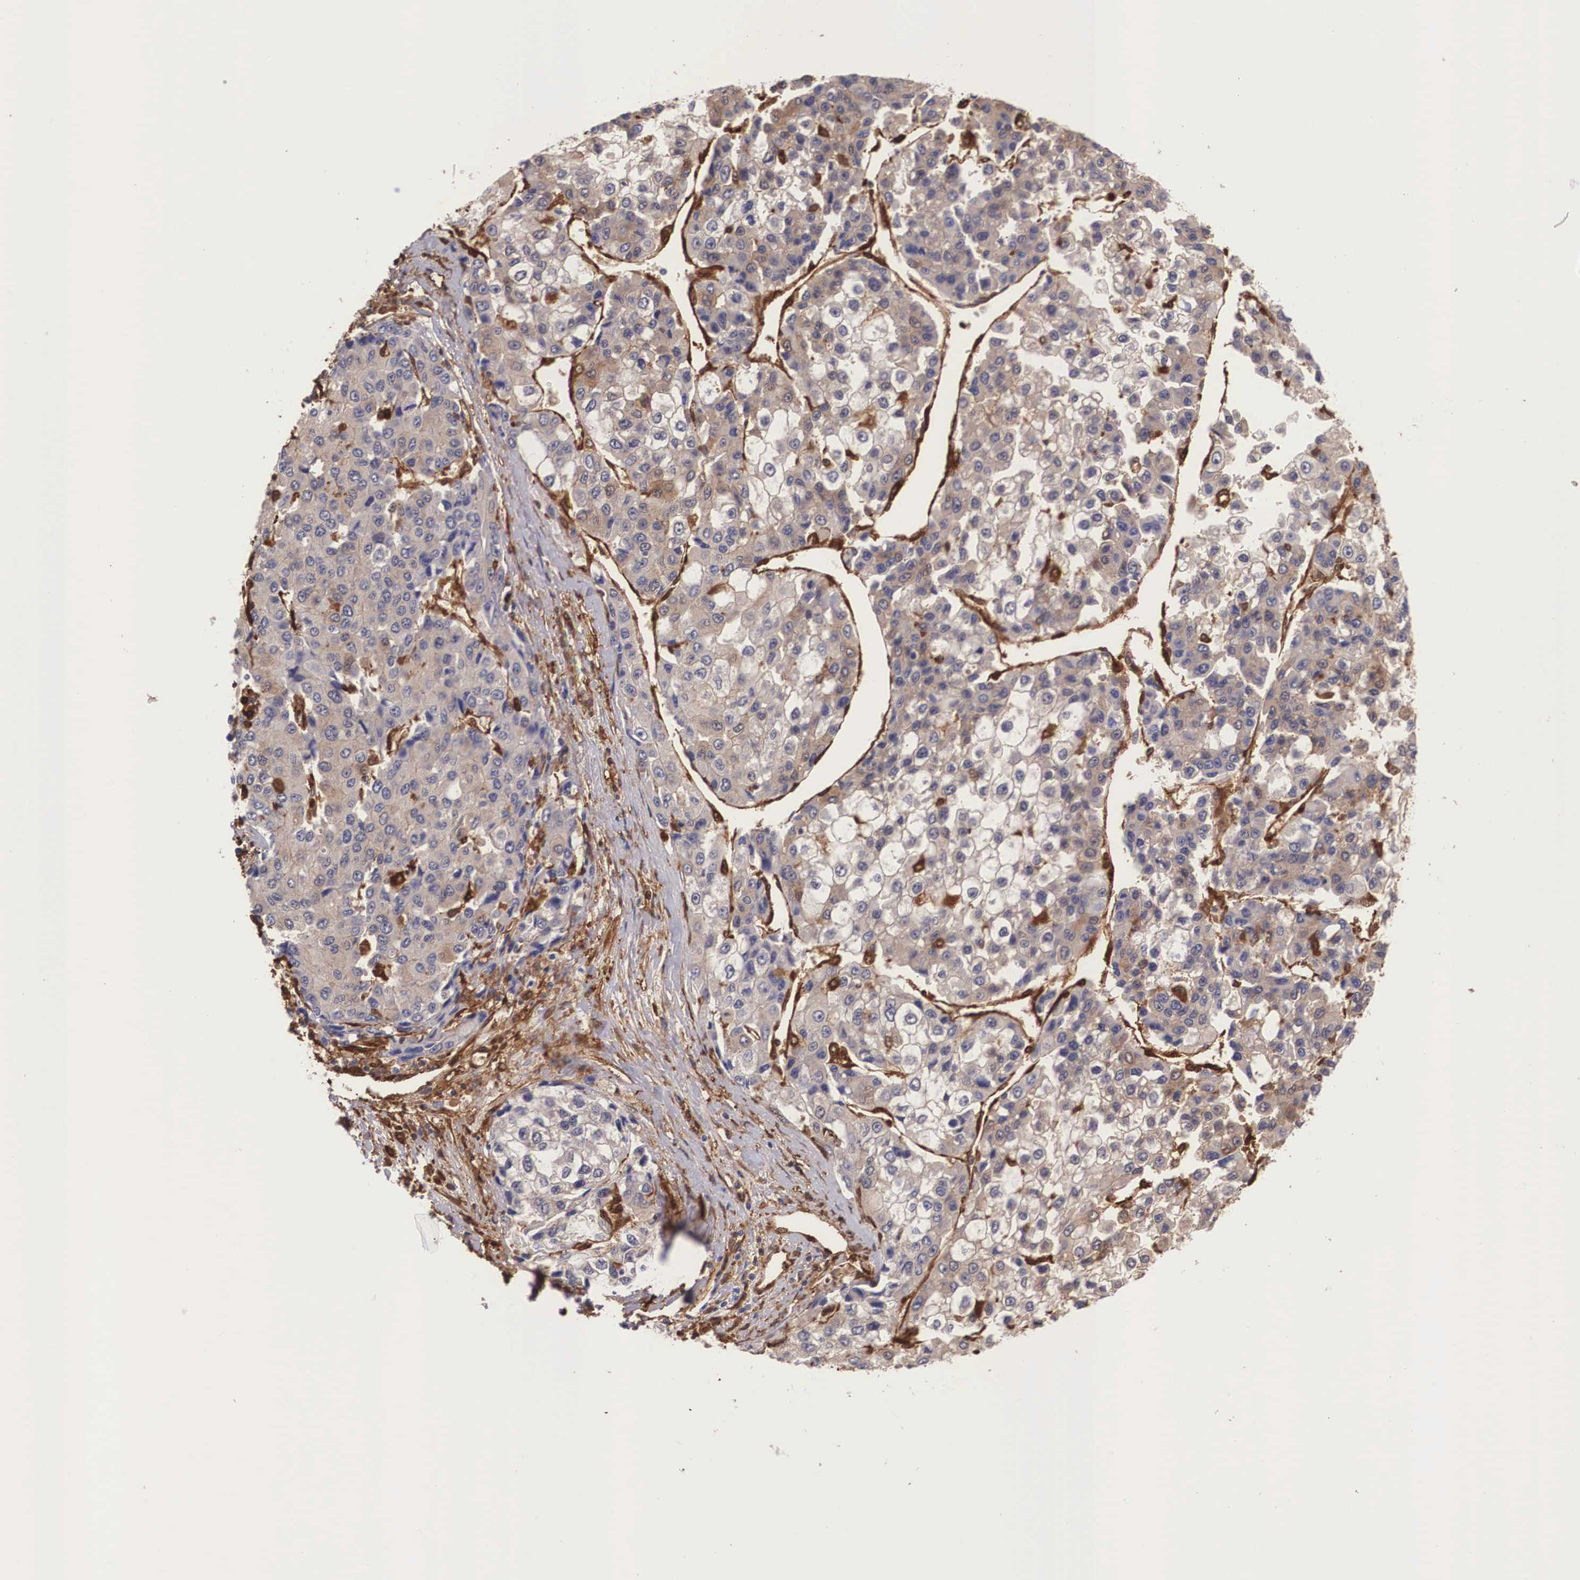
{"staining": {"intensity": "moderate", "quantity": ">75%", "location": "cytoplasmic/membranous"}, "tissue": "liver cancer", "cell_type": "Tumor cells", "image_type": "cancer", "snomed": [{"axis": "morphology", "description": "Carcinoma, Hepatocellular, NOS"}, {"axis": "topography", "description": "Liver"}], "caption": "A brown stain highlights moderate cytoplasmic/membranous staining of a protein in liver cancer tumor cells.", "gene": "LGALS1", "patient": {"sex": "female", "age": 66}}